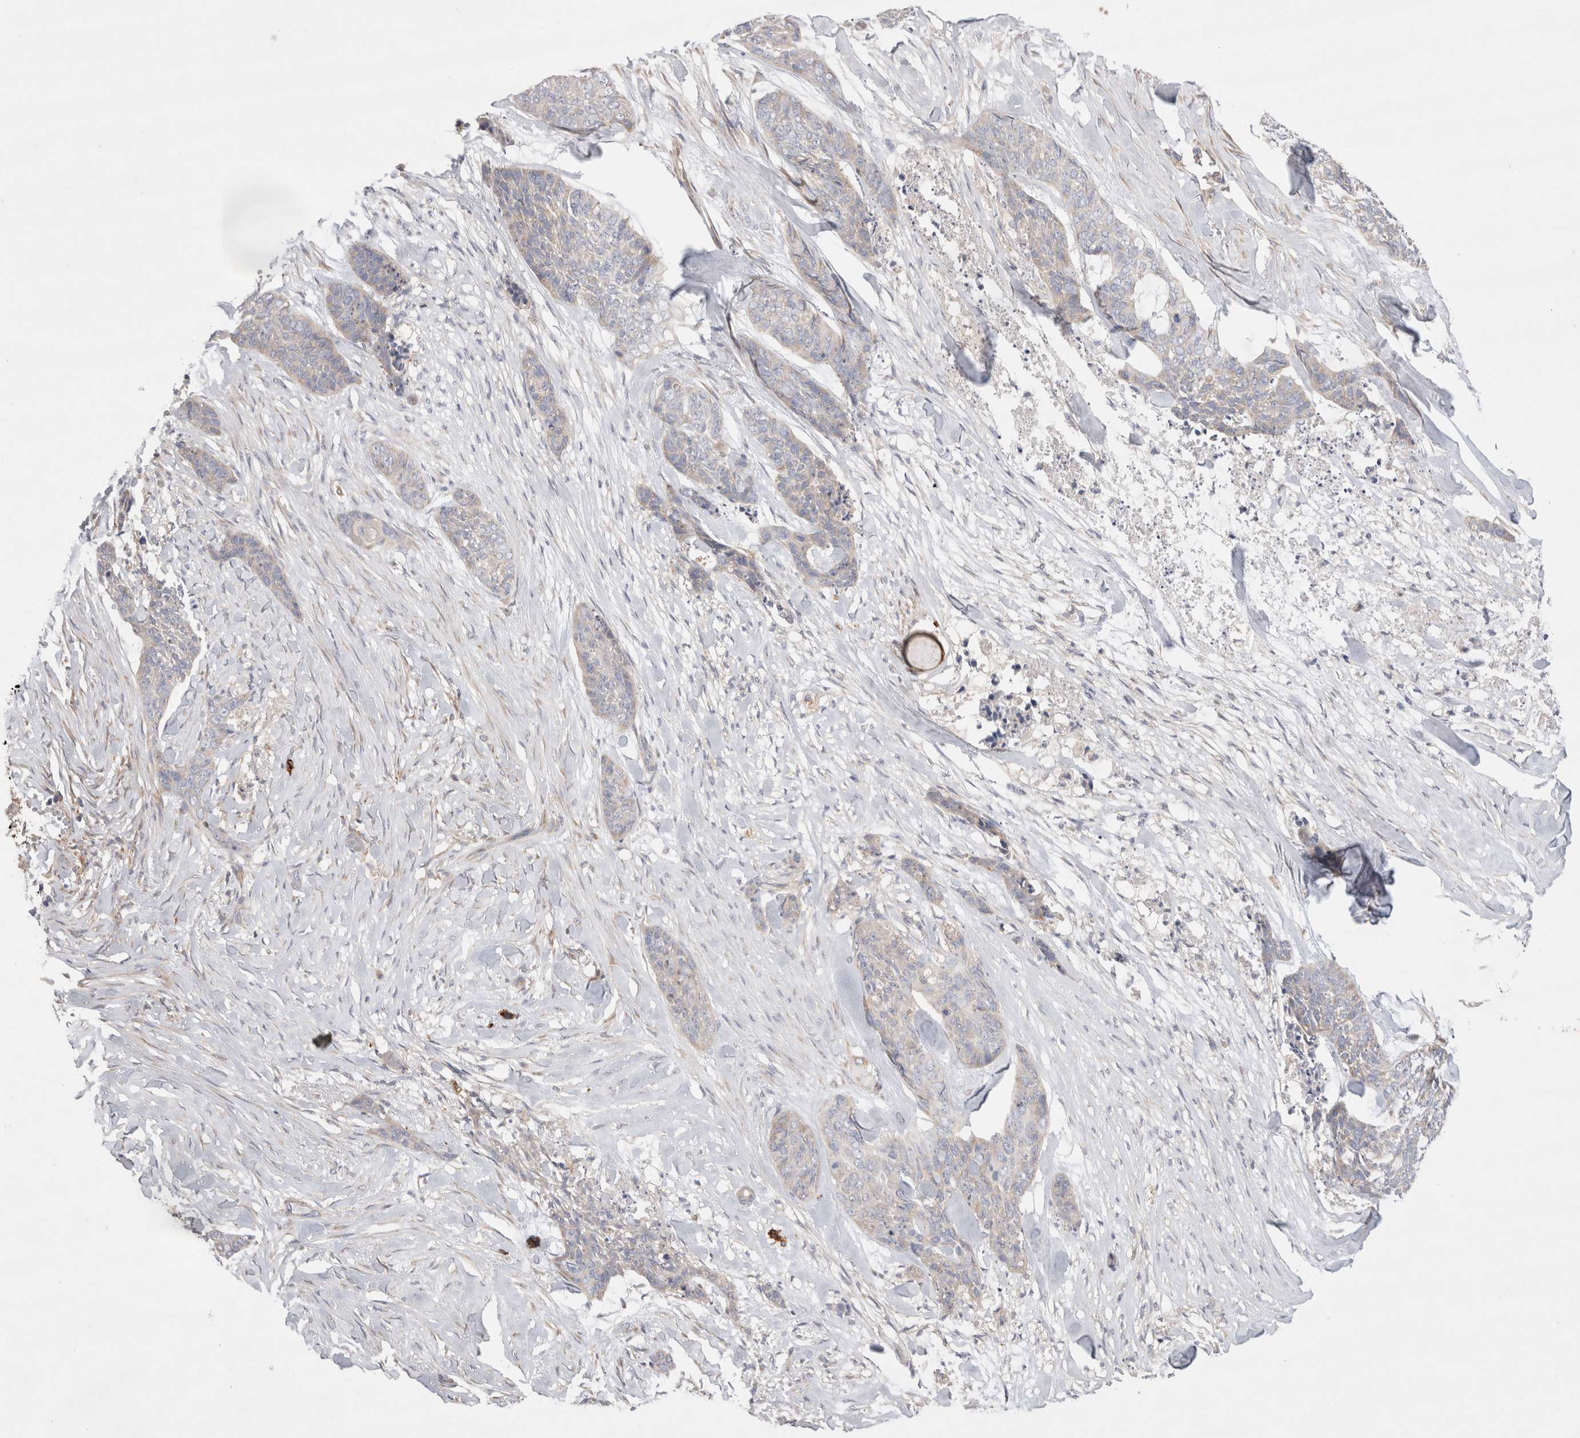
{"staining": {"intensity": "negative", "quantity": "none", "location": "none"}, "tissue": "skin cancer", "cell_type": "Tumor cells", "image_type": "cancer", "snomed": [{"axis": "morphology", "description": "Basal cell carcinoma"}, {"axis": "topography", "description": "Skin"}], "caption": "Histopathology image shows no significant protein expression in tumor cells of skin cancer.", "gene": "TBC1D16", "patient": {"sex": "female", "age": 64}}